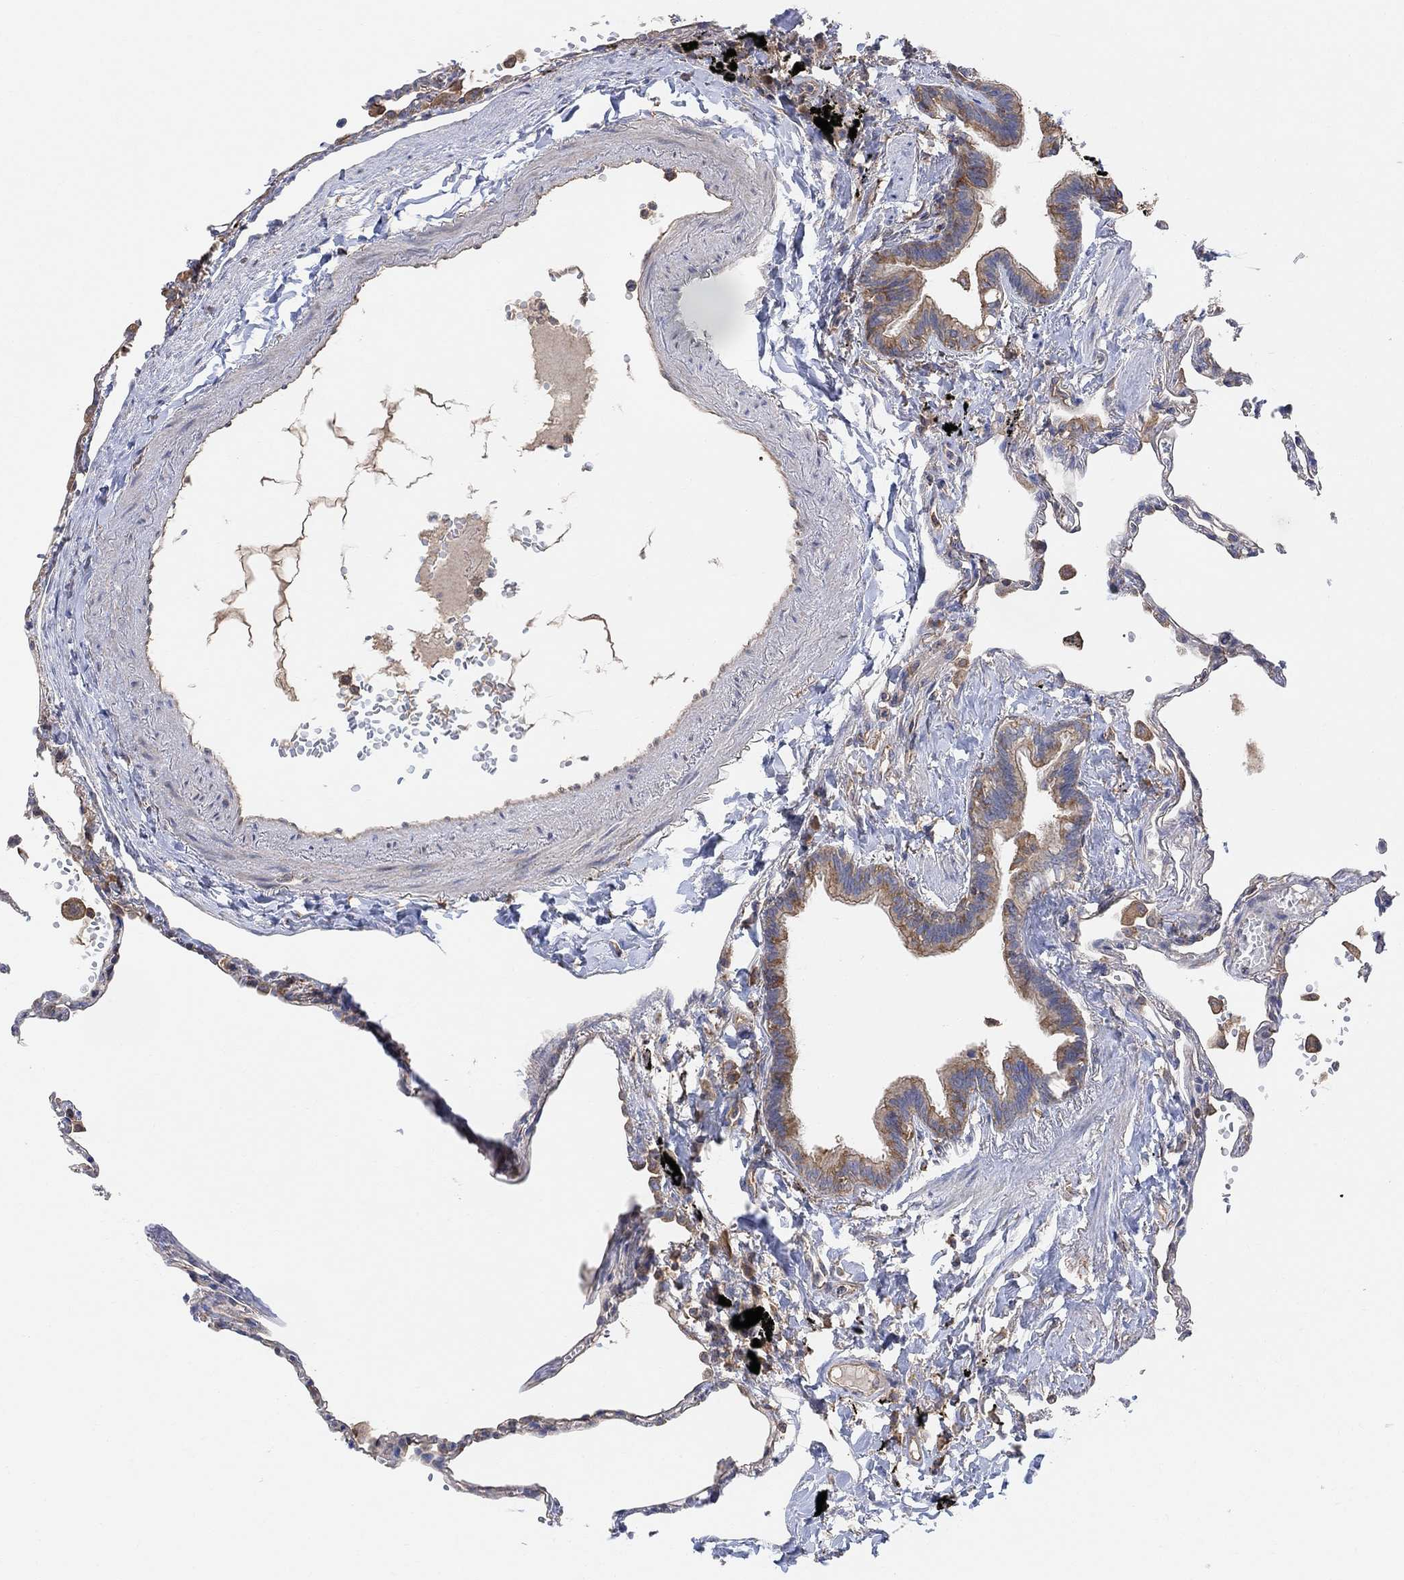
{"staining": {"intensity": "weak", "quantity": "25%-75%", "location": "cytoplasmic/membranous"}, "tissue": "lung", "cell_type": "Alveolar cells", "image_type": "normal", "snomed": [{"axis": "morphology", "description": "Normal tissue, NOS"}, {"axis": "topography", "description": "Lung"}], "caption": "Normal lung shows weak cytoplasmic/membranous positivity in about 25%-75% of alveolar cells (Stains: DAB in brown, nuclei in blue, Microscopy: brightfield microscopy at high magnification)..", "gene": "BLOC1S3", "patient": {"sex": "male", "age": 78}}